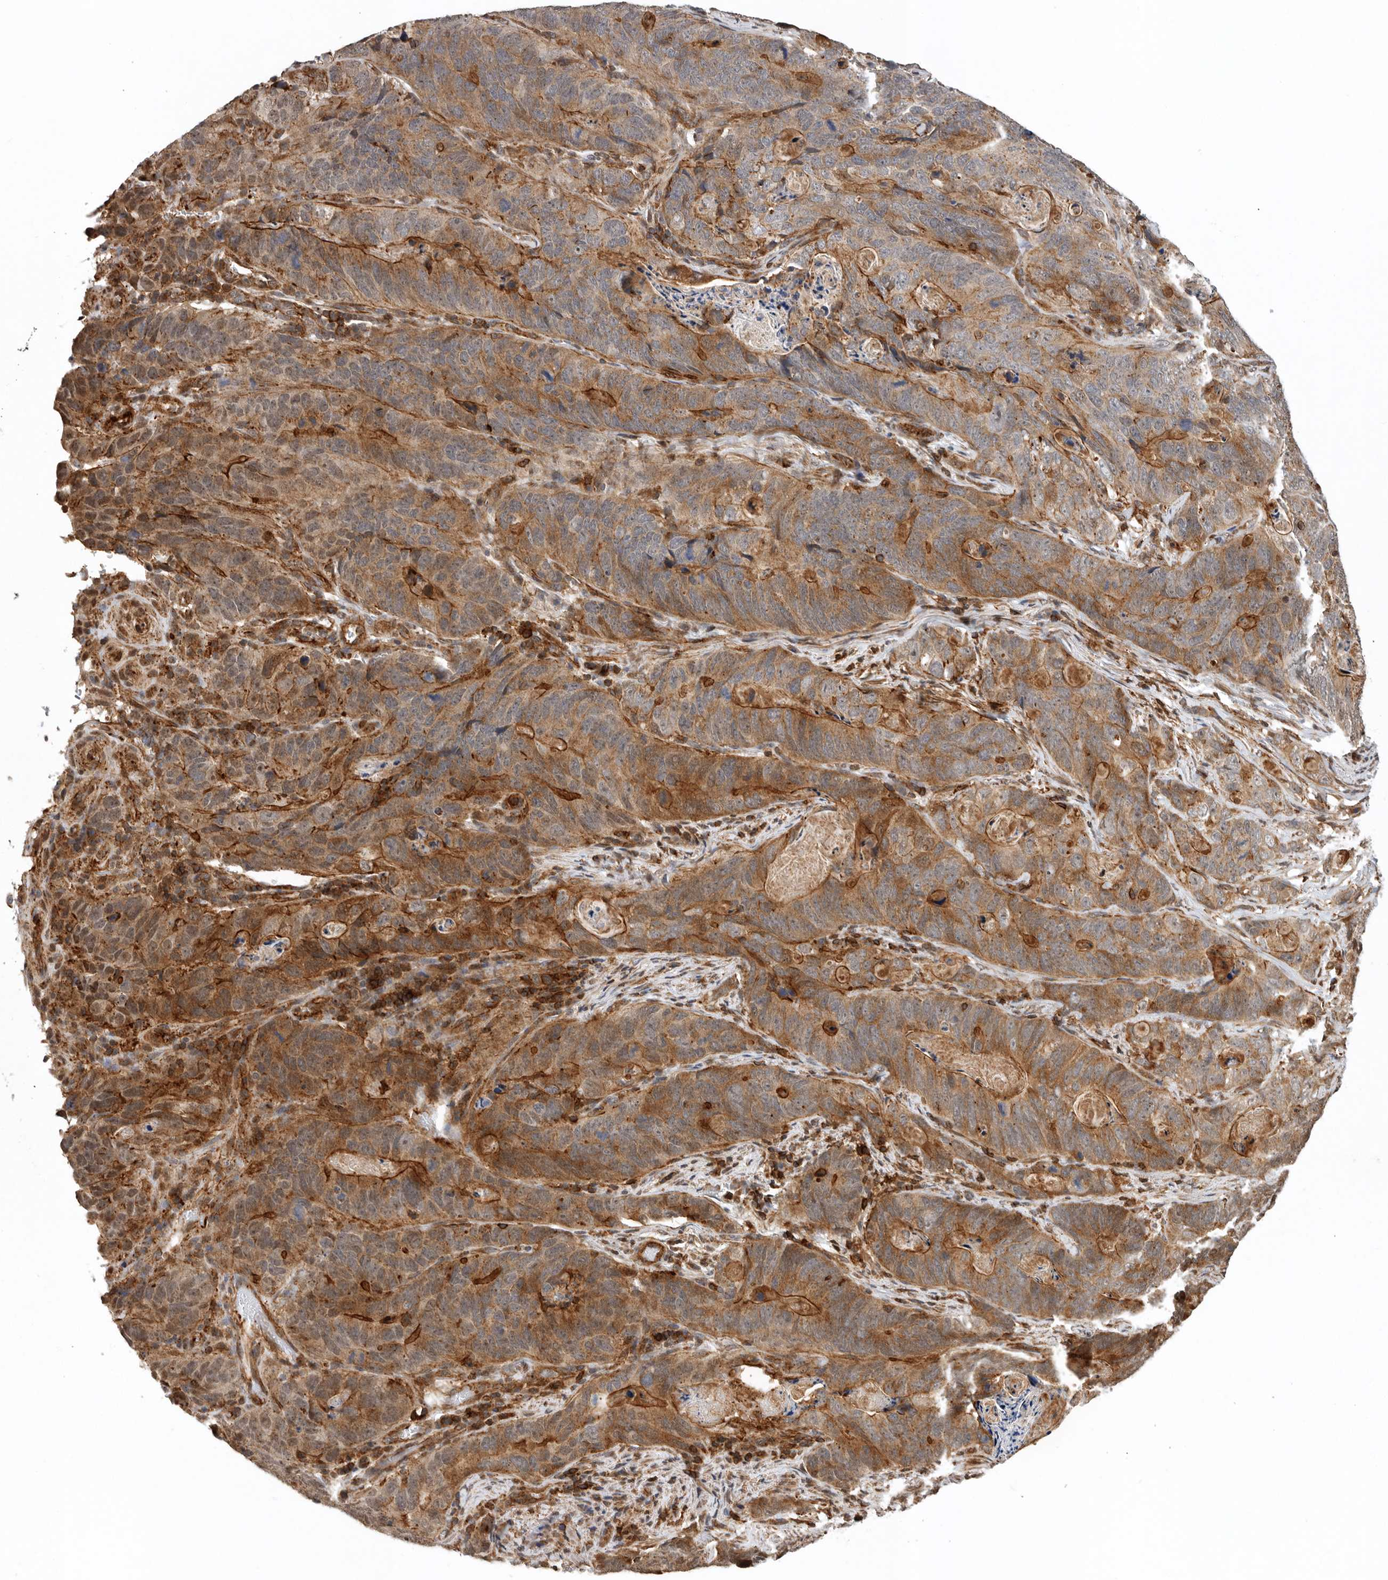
{"staining": {"intensity": "strong", "quantity": "25%-75%", "location": "cytoplasmic/membranous"}, "tissue": "stomach cancer", "cell_type": "Tumor cells", "image_type": "cancer", "snomed": [{"axis": "morphology", "description": "Normal tissue, NOS"}, {"axis": "morphology", "description": "Adenocarcinoma, NOS"}, {"axis": "topography", "description": "Stomach"}], "caption": "Approximately 25%-75% of tumor cells in stomach cancer (adenocarcinoma) exhibit strong cytoplasmic/membranous protein staining as visualized by brown immunohistochemical staining.", "gene": "RNF157", "patient": {"sex": "female", "age": 89}}